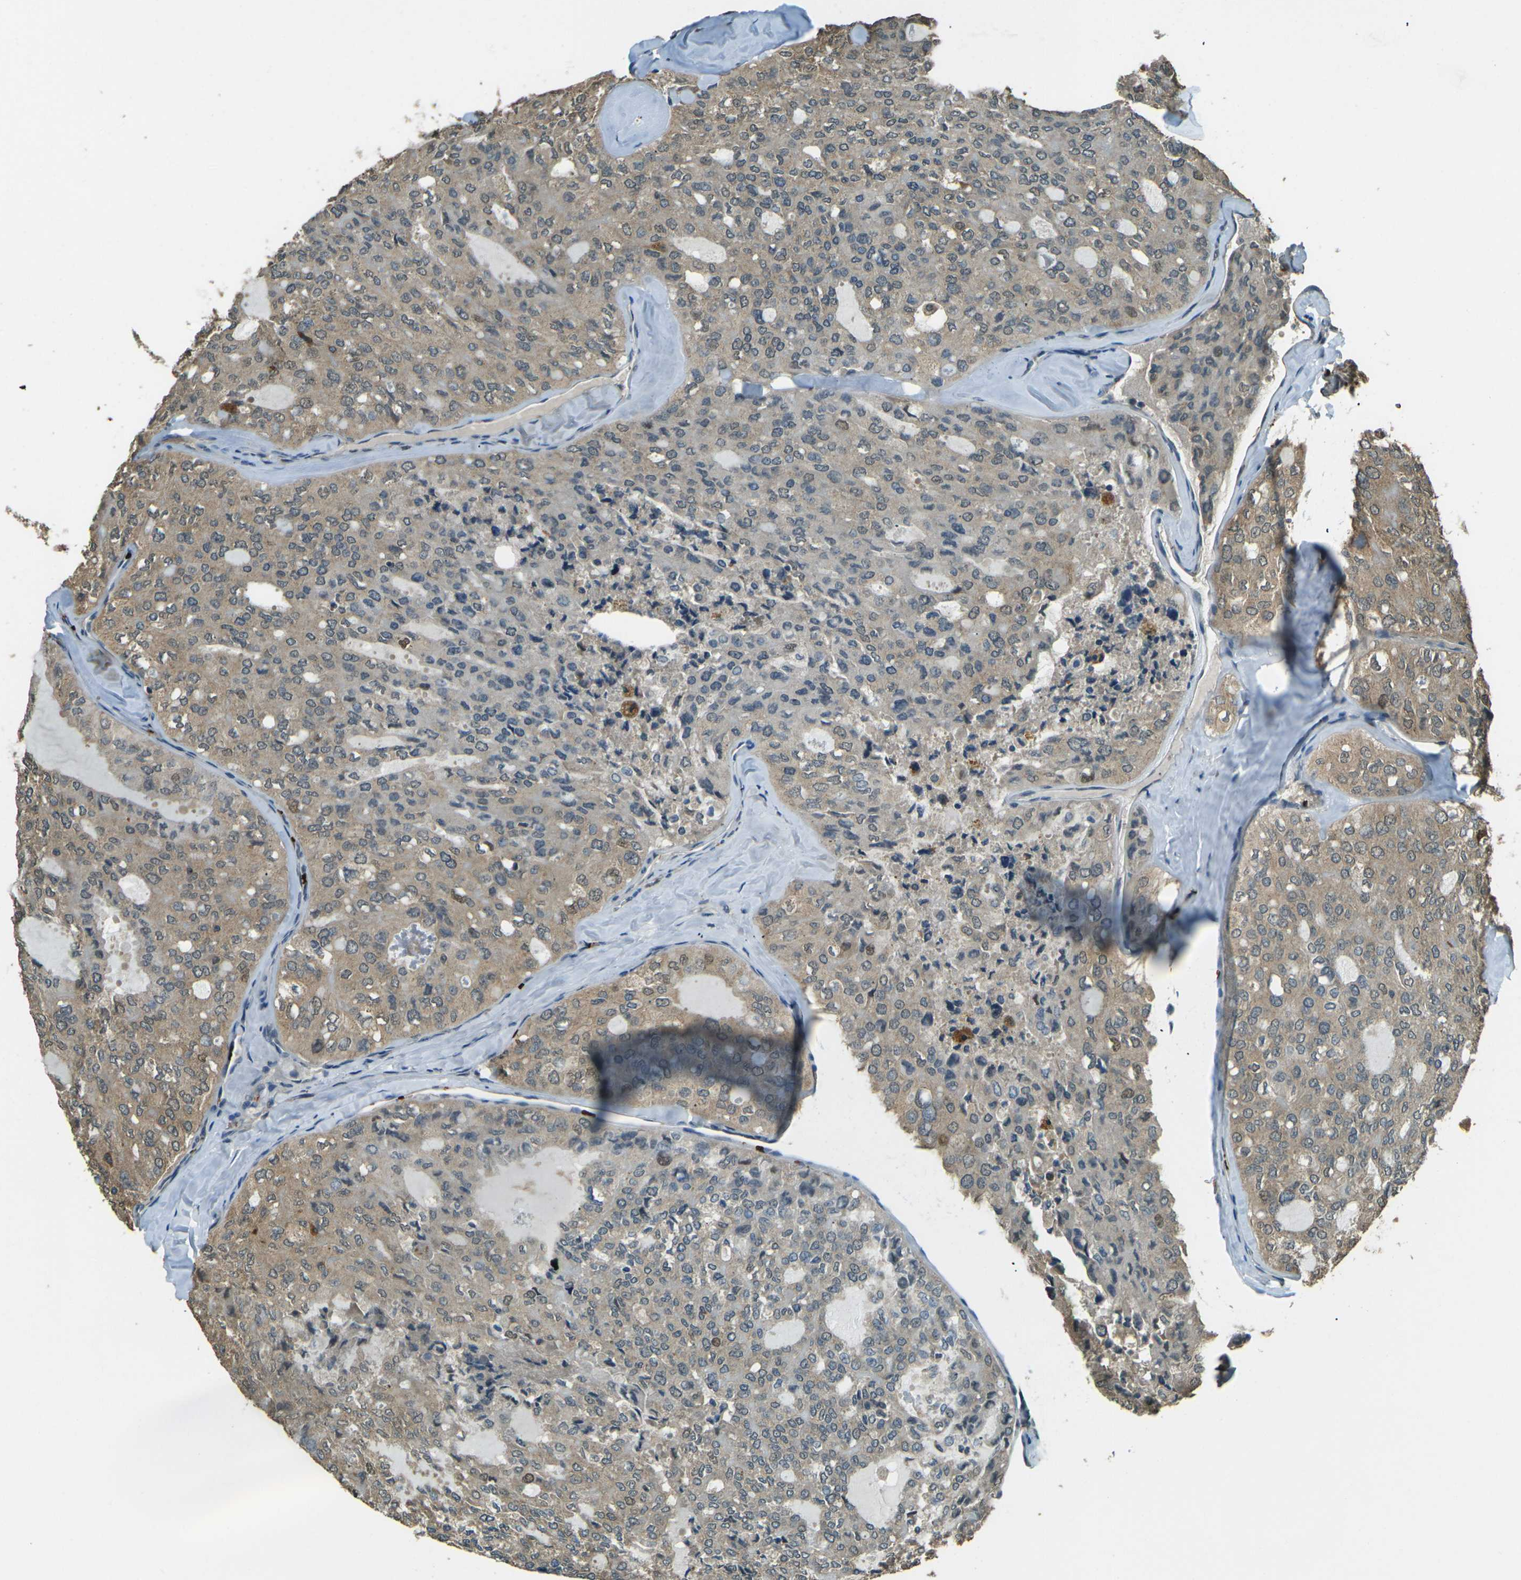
{"staining": {"intensity": "weak", "quantity": ">75%", "location": "cytoplasmic/membranous,nuclear"}, "tissue": "thyroid cancer", "cell_type": "Tumor cells", "image_type": "cancer", "snomed": [{"axis": "morphology", "description": "Follicular adenoma carcinoma, NOS"}, {"axis": "topography", "description": "Thyroid gland"}], "caption": "Follicular adenoma carcinoma (thyroid) tissue shows weak cytoplasmic/membranous and nuclear expression in approximately >75% of tumor cells", "gene": "TOR1A", "patient": {"sex": "male", "age": 75}}